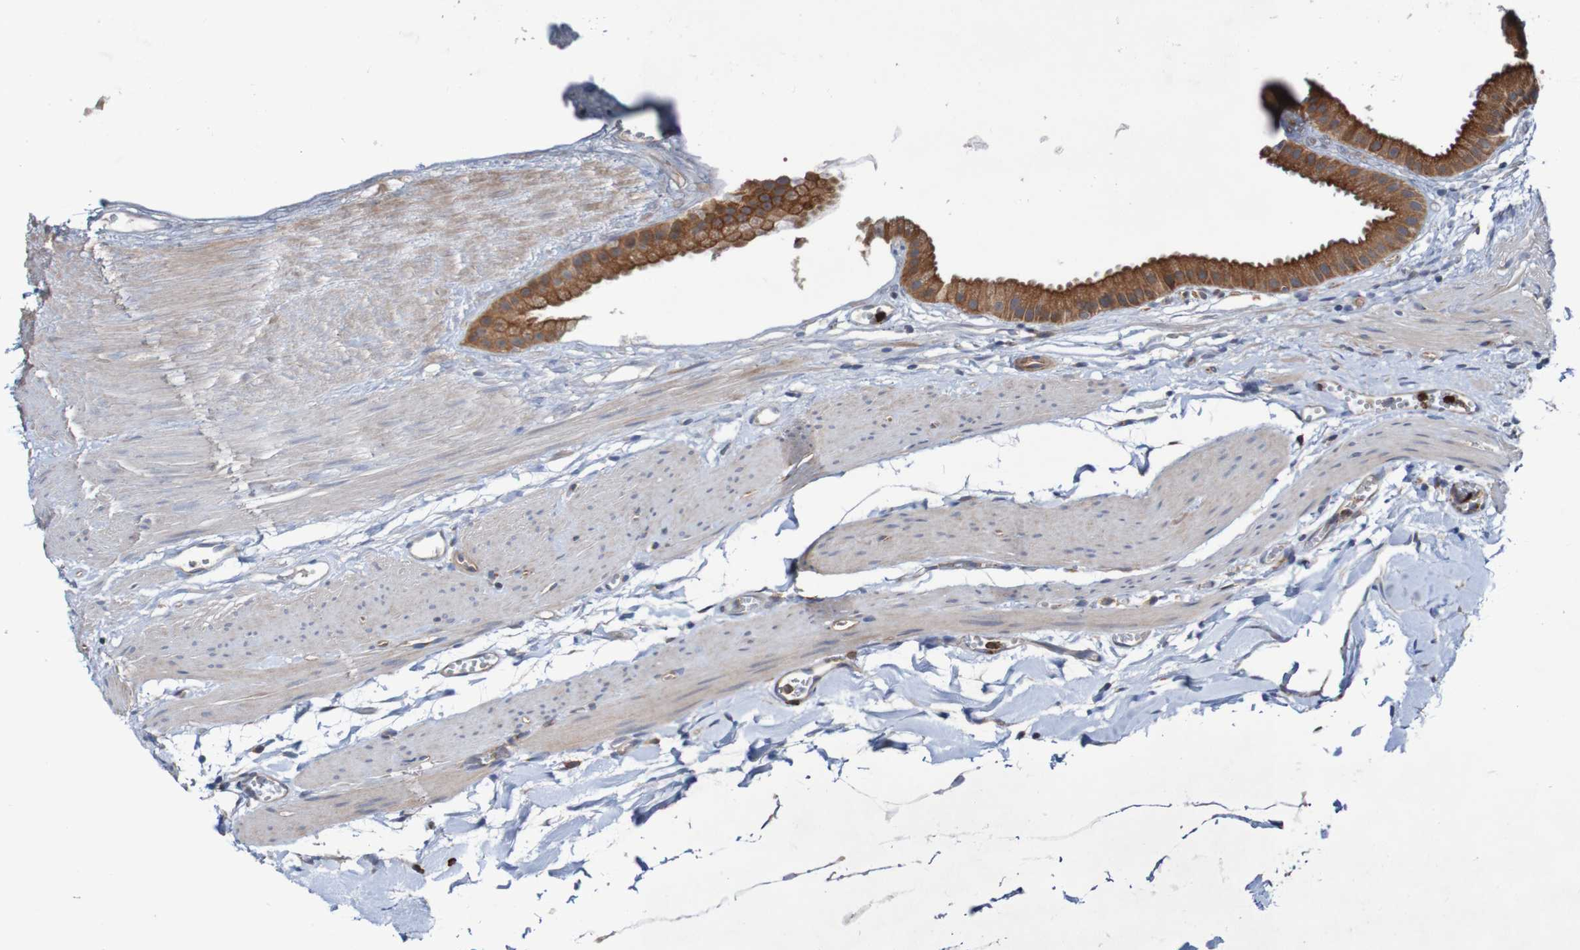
{"staining": {"intensity": "strong", "quantity": ">75%", "location": "cytoplasmic/membranous"}, "tissue": "gallbladder", "cell_type": "Glandular cells", "image_type": "normal", "snomed": [{"axis": "morphology", "description": "Normal tissue, NOS"}, {"axis": "topography", "description": "Gallbladder"}], "caption": "IHC (DAB) staining of normal gallbladder shows strong cytoplasmic/membranous protein staining in approximately >75% of glandular cells.", "gene": "ST8SIA6", "patient": {"sex": "female", "age": 64}}